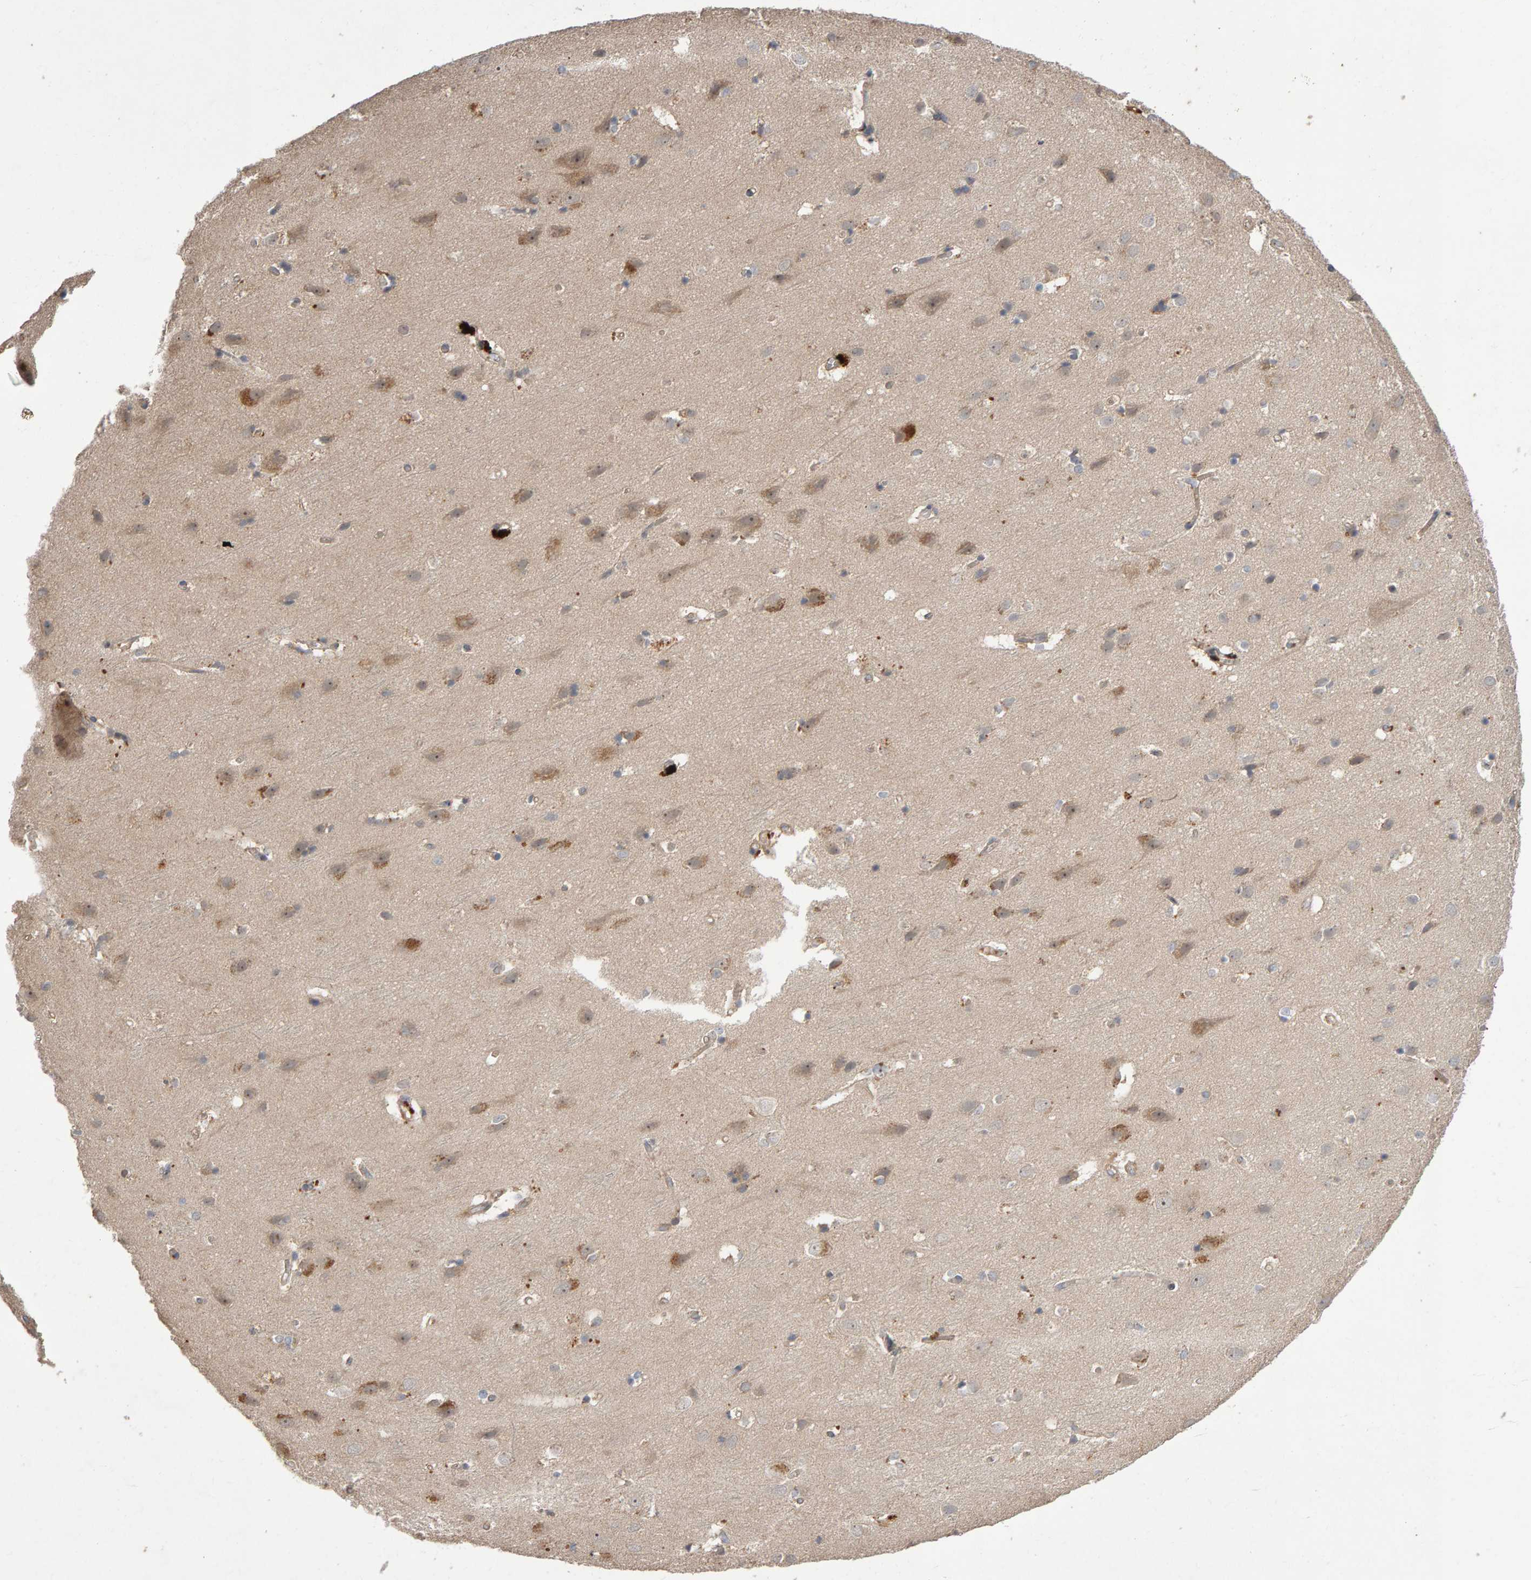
{"staining": {"intensity": "moderate", "quantity": ">75%", "location": "cytoplasmic/membranous"}, "tissue": "cerebral cortex", "cell_type": "Endothelial cells", "image_type": "normal", "snomed": [{"axis": "morphology", "description": "Normal tissue, NOS"}, {"axis": "topography", "description": "Cerebral cortex"}], "caption": "Cerebral cortex stained for a protein demonstrates moderate cytoplasmic/membranous positivity in endothelial cells.", "gene": "PGS1", "patient": {"sex": "male", "age": 54}}